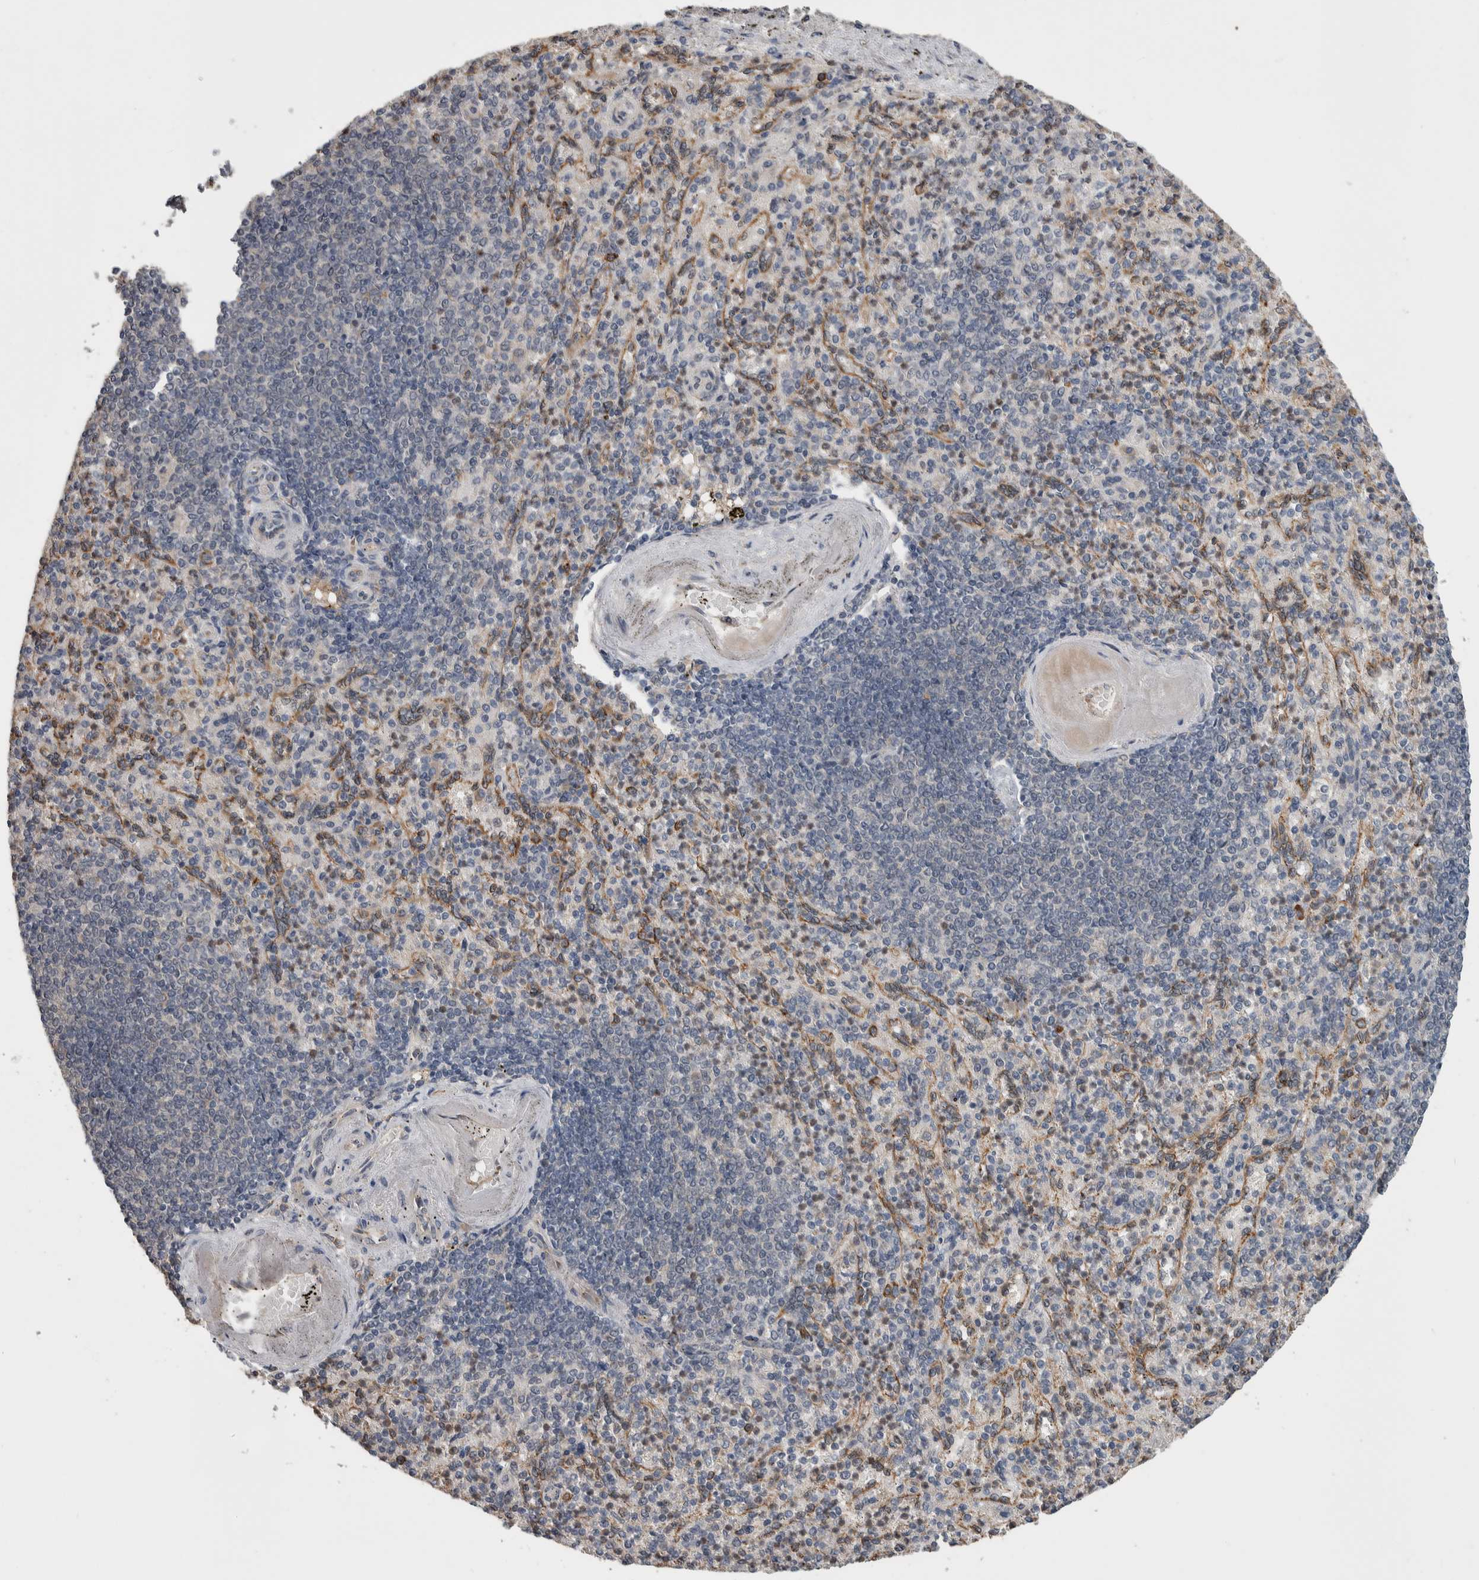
{"staining": {"intensity": "negative", "quantity": "none", "location": "none"}, "tissue": "spleen", "cell_type": "Cells in red pulp", "image_type": "normal", "snomed": [{"axis": "morphology", "description": "Normal tissue, NOS"}, {"axis": "topography", "description": "Spleen"}], "caption": "Spleen stained for a protein using immunohistochemistry (IHC) displays no expression cells in red pulp.", "gene": "PRDM4", "patient": {"sex": "female", "age": 74}}